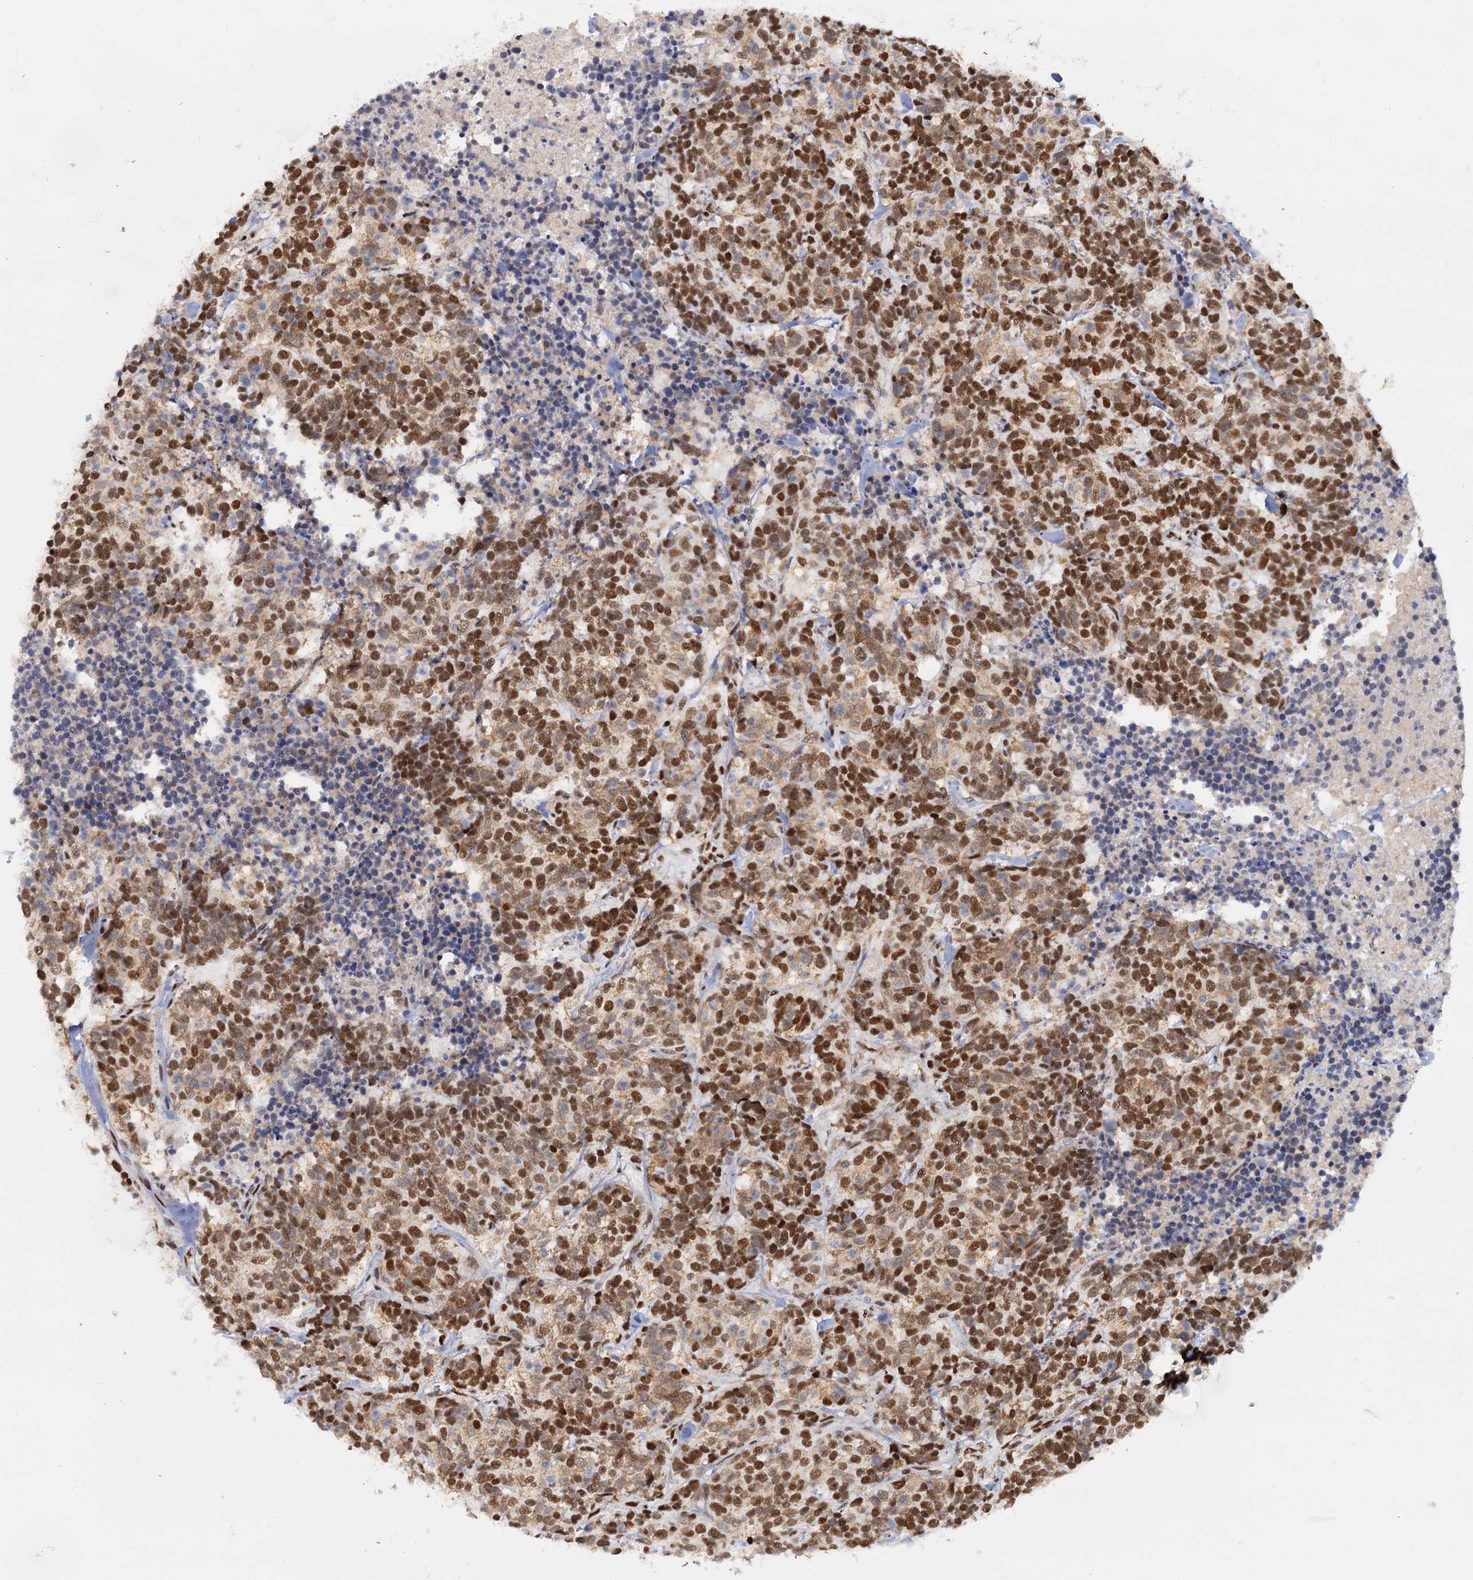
{"staining": {"intensity": "moderate", "quantity": ">75%", "location": "nuclear"}, "tissue": "carcinoid", "cell_type": "Tumor cells", "image_type": "cancer", "snomed": [{"axis": "morphology", "description": "Carcinoma, NOS"}, {"axis": "morphology", "description": "Carcinoid, malignant, NOS"}, {"axis": "topography", "description": "Urinary bladder"}], "caption": "Immunohistochemistry (IHC) micrograph of neoplastic tissue: carcinoma stained using immunohistochemistry (IHC) shows medium levels of moderate protein expression localized specifically in the nuclear of tumor cells, appearing as a nuclear brown color.", "gene": "RPRD1A", "patient": {"sex": "male", "age": 57}}